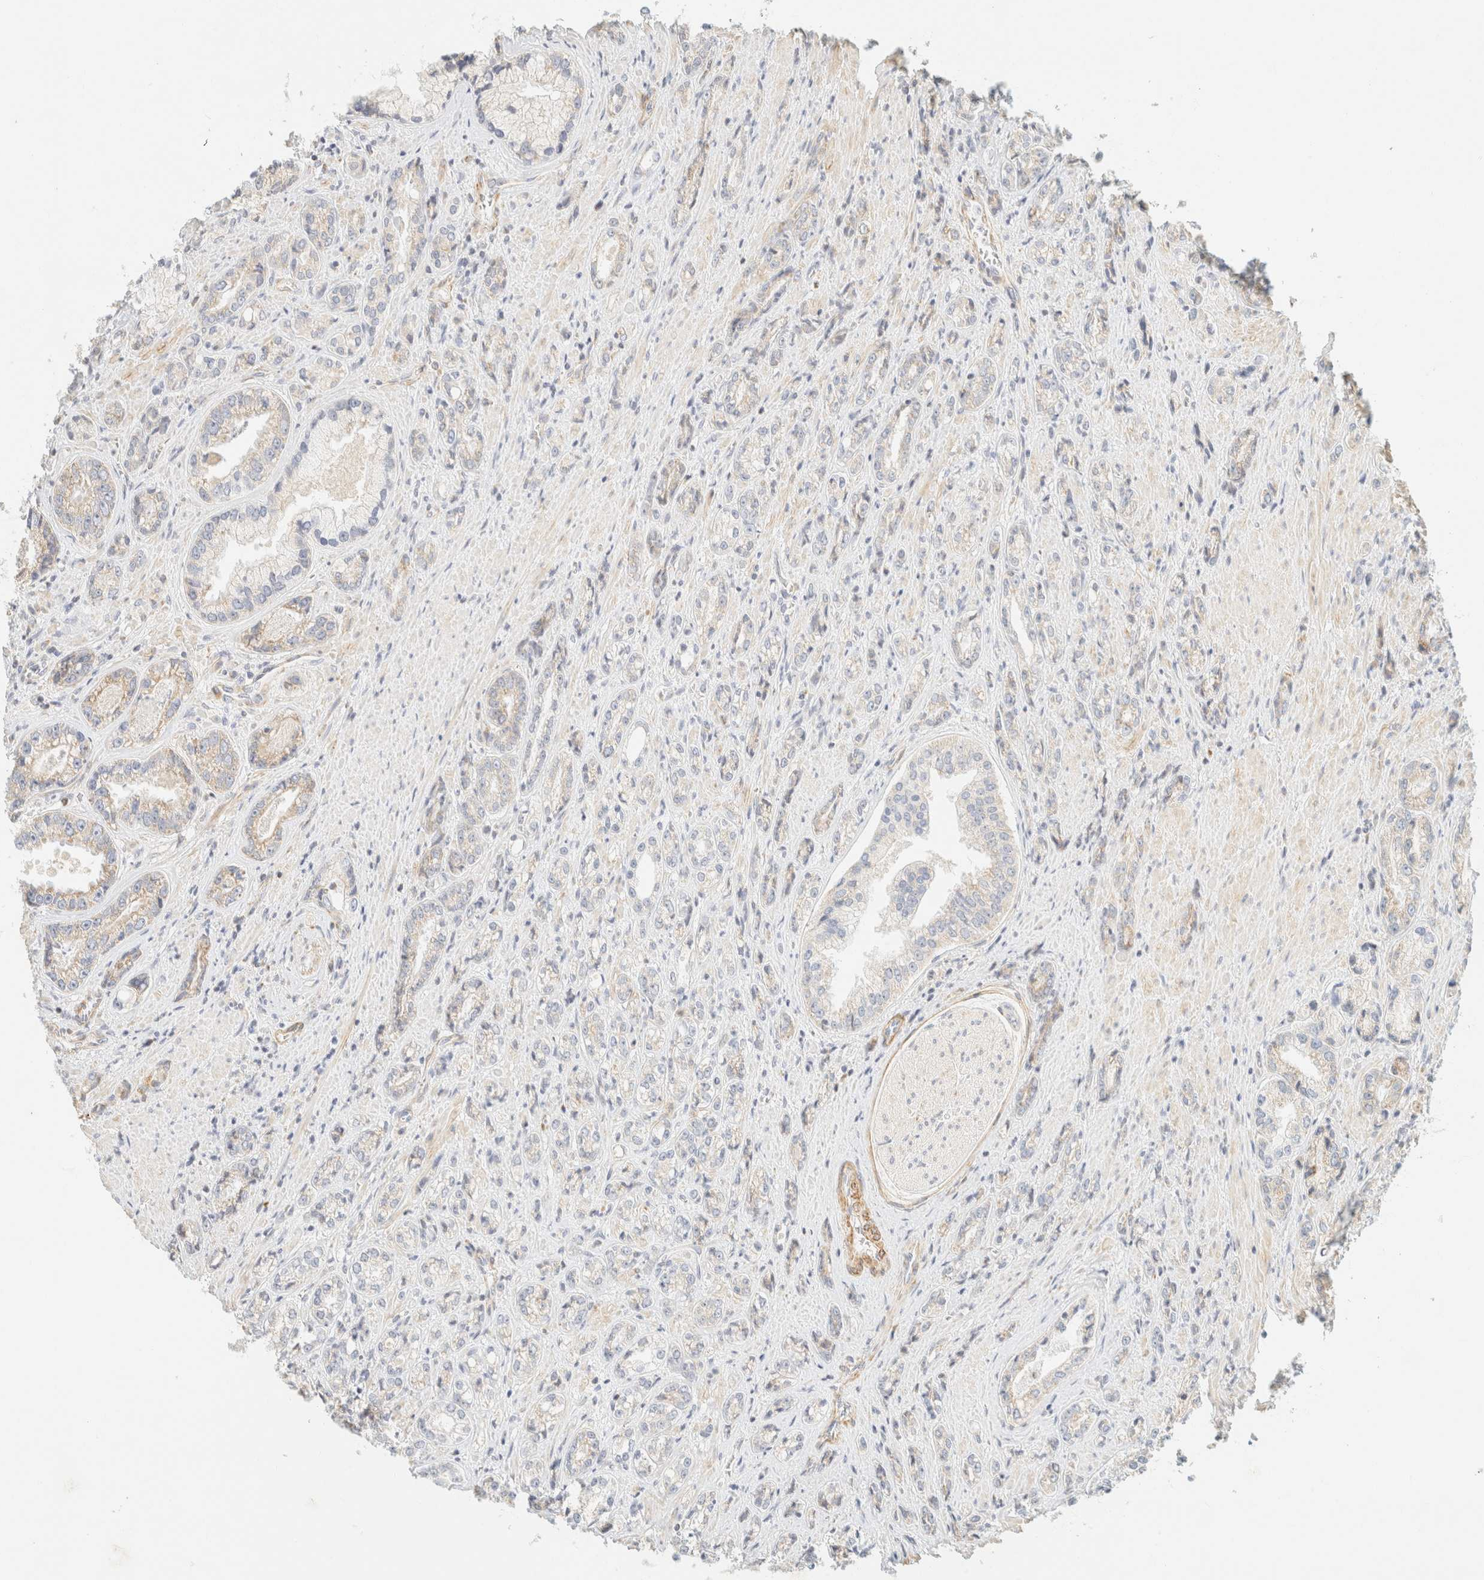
{"staining": {"intensity": "weak", "quantity": "<25%", "location": "cytoplasmic/membranous"}, "tissue": "prostate cancer", "cell_type": "Tumor cells", "image_type": "cancer", "snomed": [{"axis": "morphology", "description": "Adenocarcinoma, High grade"}, {"axis": "topography", "description": "Prostate"}], "caption": "The photomicrograph shows no significant staining in tumor cells of prostate cancer.", "gene": "MRM3", "patient": {"sex": "male", "age": 61}}